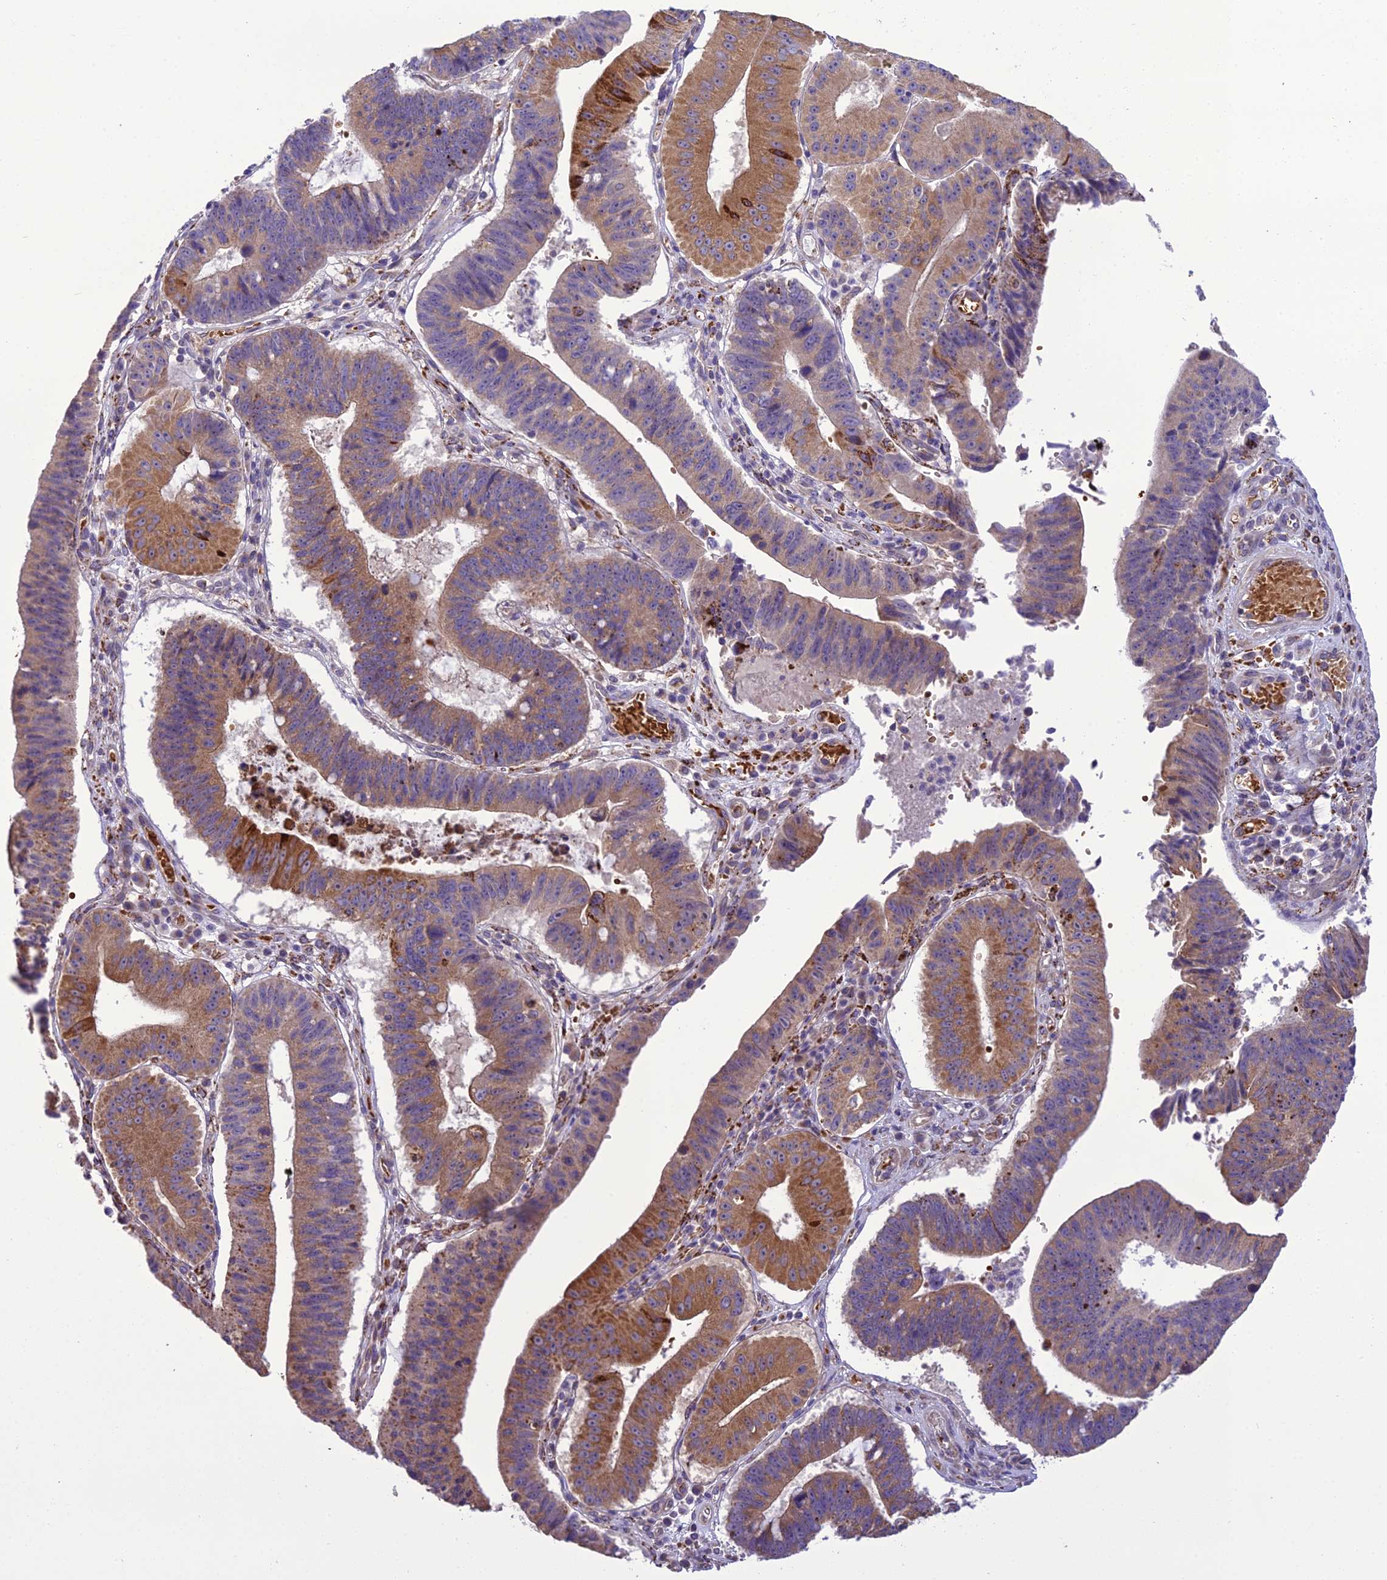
{"staining": {"intensity": "moderate", "quantity": ">75%", "location": "cytoplasmic/membranous"}, "tissue": "stomach cancer", "cell_type": "Tumor cells", "image_type": "cancer", "snomed": [{"axis": "morphology", "description": "Adenocarcinoma, NOS"}, {"axis": "topography", "description": "Stomach"}], "caption": "This photomicrograph displays stomach cancer stained with IHC to label a protein in brown. The cytoplasmic/membranous of tumor cells show moderate positivity for the protein. Nuclei are counter-stained blue.", "gene": "TBC1D24", "patient": {"sex": "male", "age": 59}}